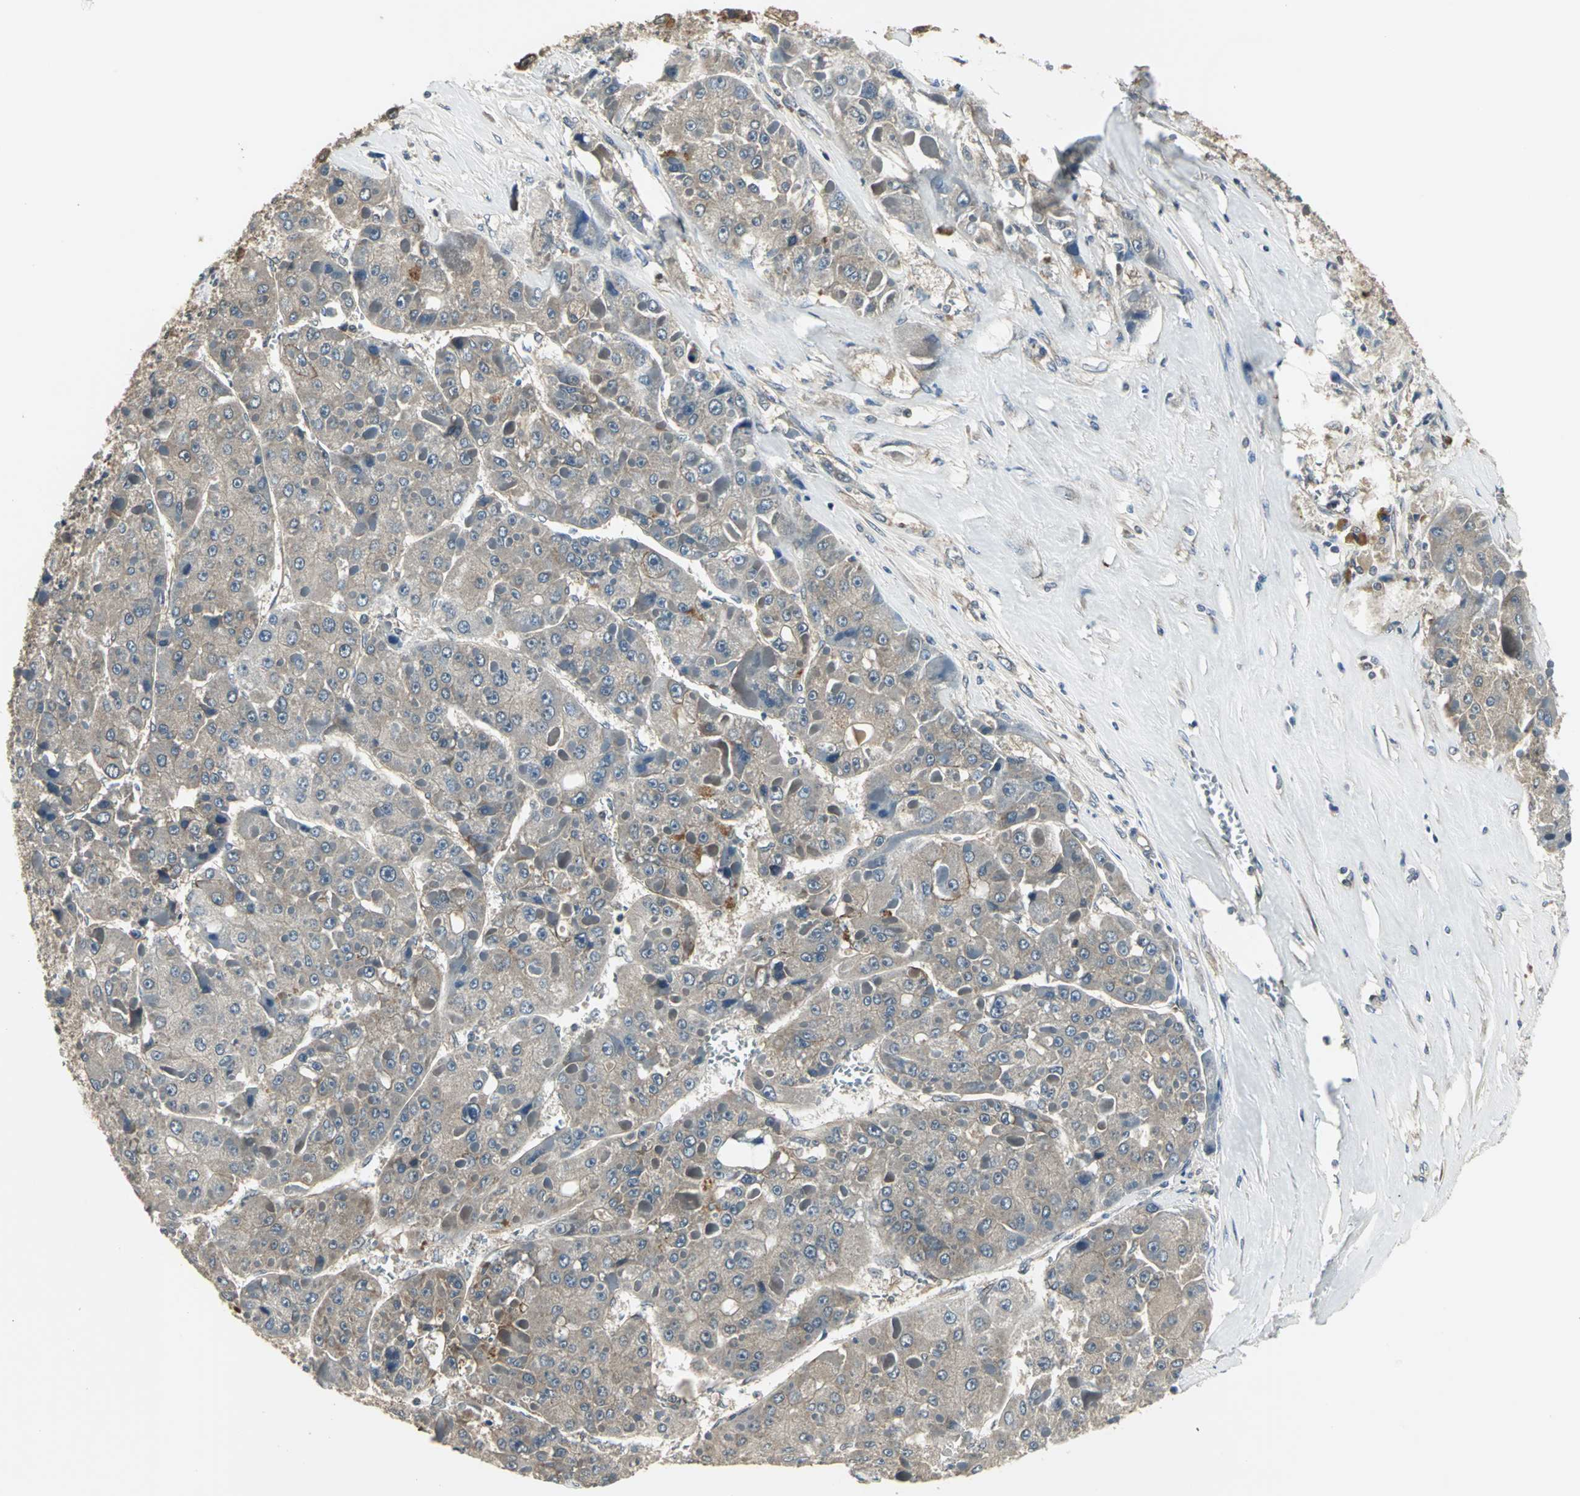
{"staining": {"intensity": "weak", "quantity": ">75%", "location": "cytoplasmic/membranous"}, "tissue": "liver cancer", "cell_type": "Tumor cells", "image_type": "cancer", "snomed": [{"axis": "morphology", "description": "Carcinoma, Hepatocellular, NOS"}, {"axis": "topography", "description": "Liver"}], "caption": "A high-resolution image shows IHC staining of liver hepatocellular carcinoma, which demonstrates weak cytoplasmic/membranous expression in approximately >75% of tumor cells. The protein of interest is stained brown, and the nuclei are stained in blue (DAB IHC with brightfield microscopy, high magnification).", "gene": "PFDN1", "patient": {"sex": "female", "age": 73}}